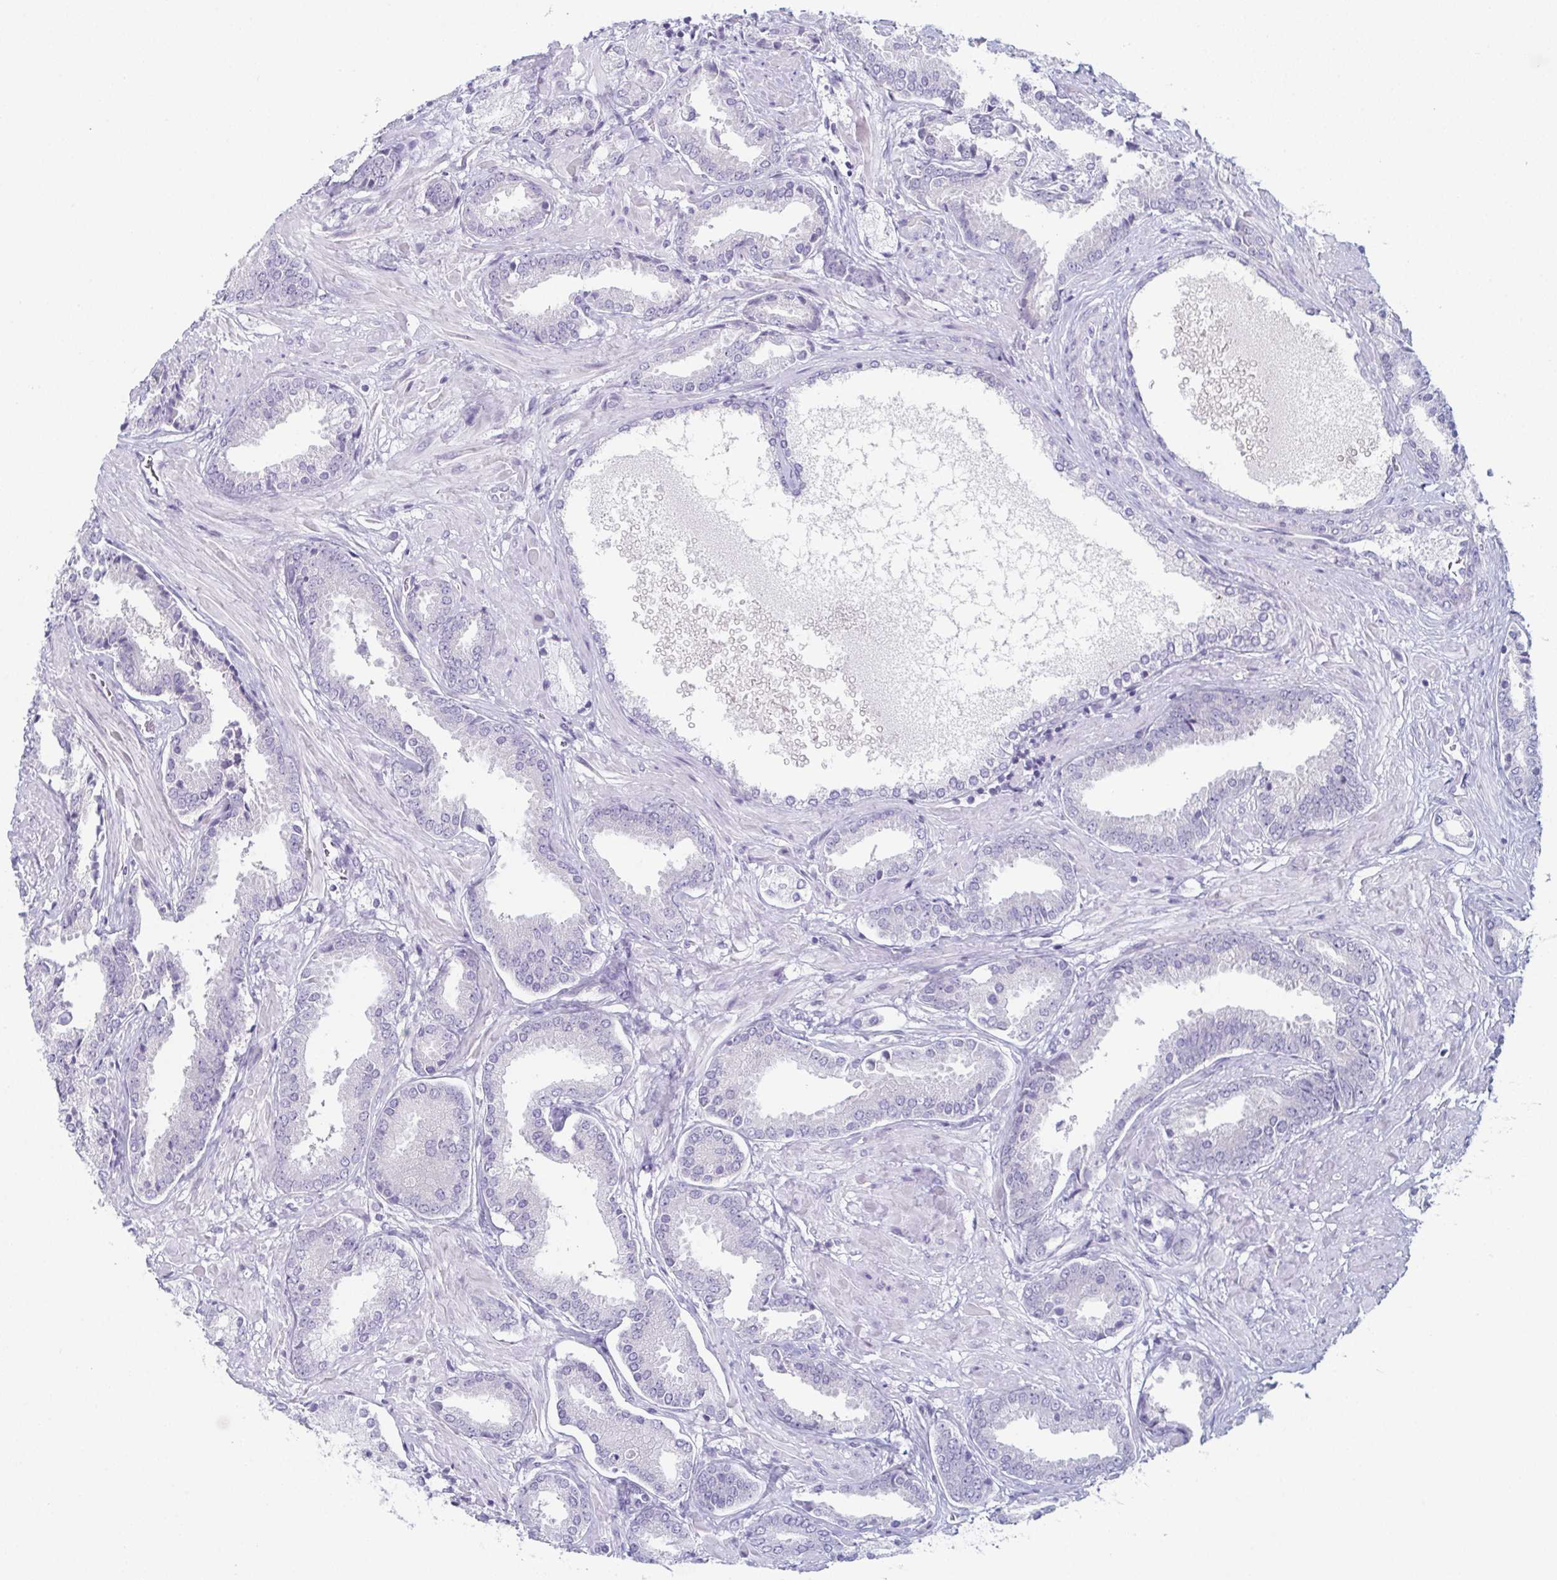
{"staining": {"intensity": "negative", "quantity": "none", "location": "none"}, "tissue": "prostate cancer", "cell_type": "Tumor cells", "image_type": "cancer", "snomed": [{"axis": "morphology", "description": "Adenocarcinoma, High grade"}, {"axis": "topography", "description": "Prostate"}], "caption": "The image shows no significant staining in tumor cells of prostate cancer. (Immunohistochemistry (ihc), brightfield microscopy, high magnification).", "gene": "ENKUR", "patient": {"sex": "male", "age": 56}}